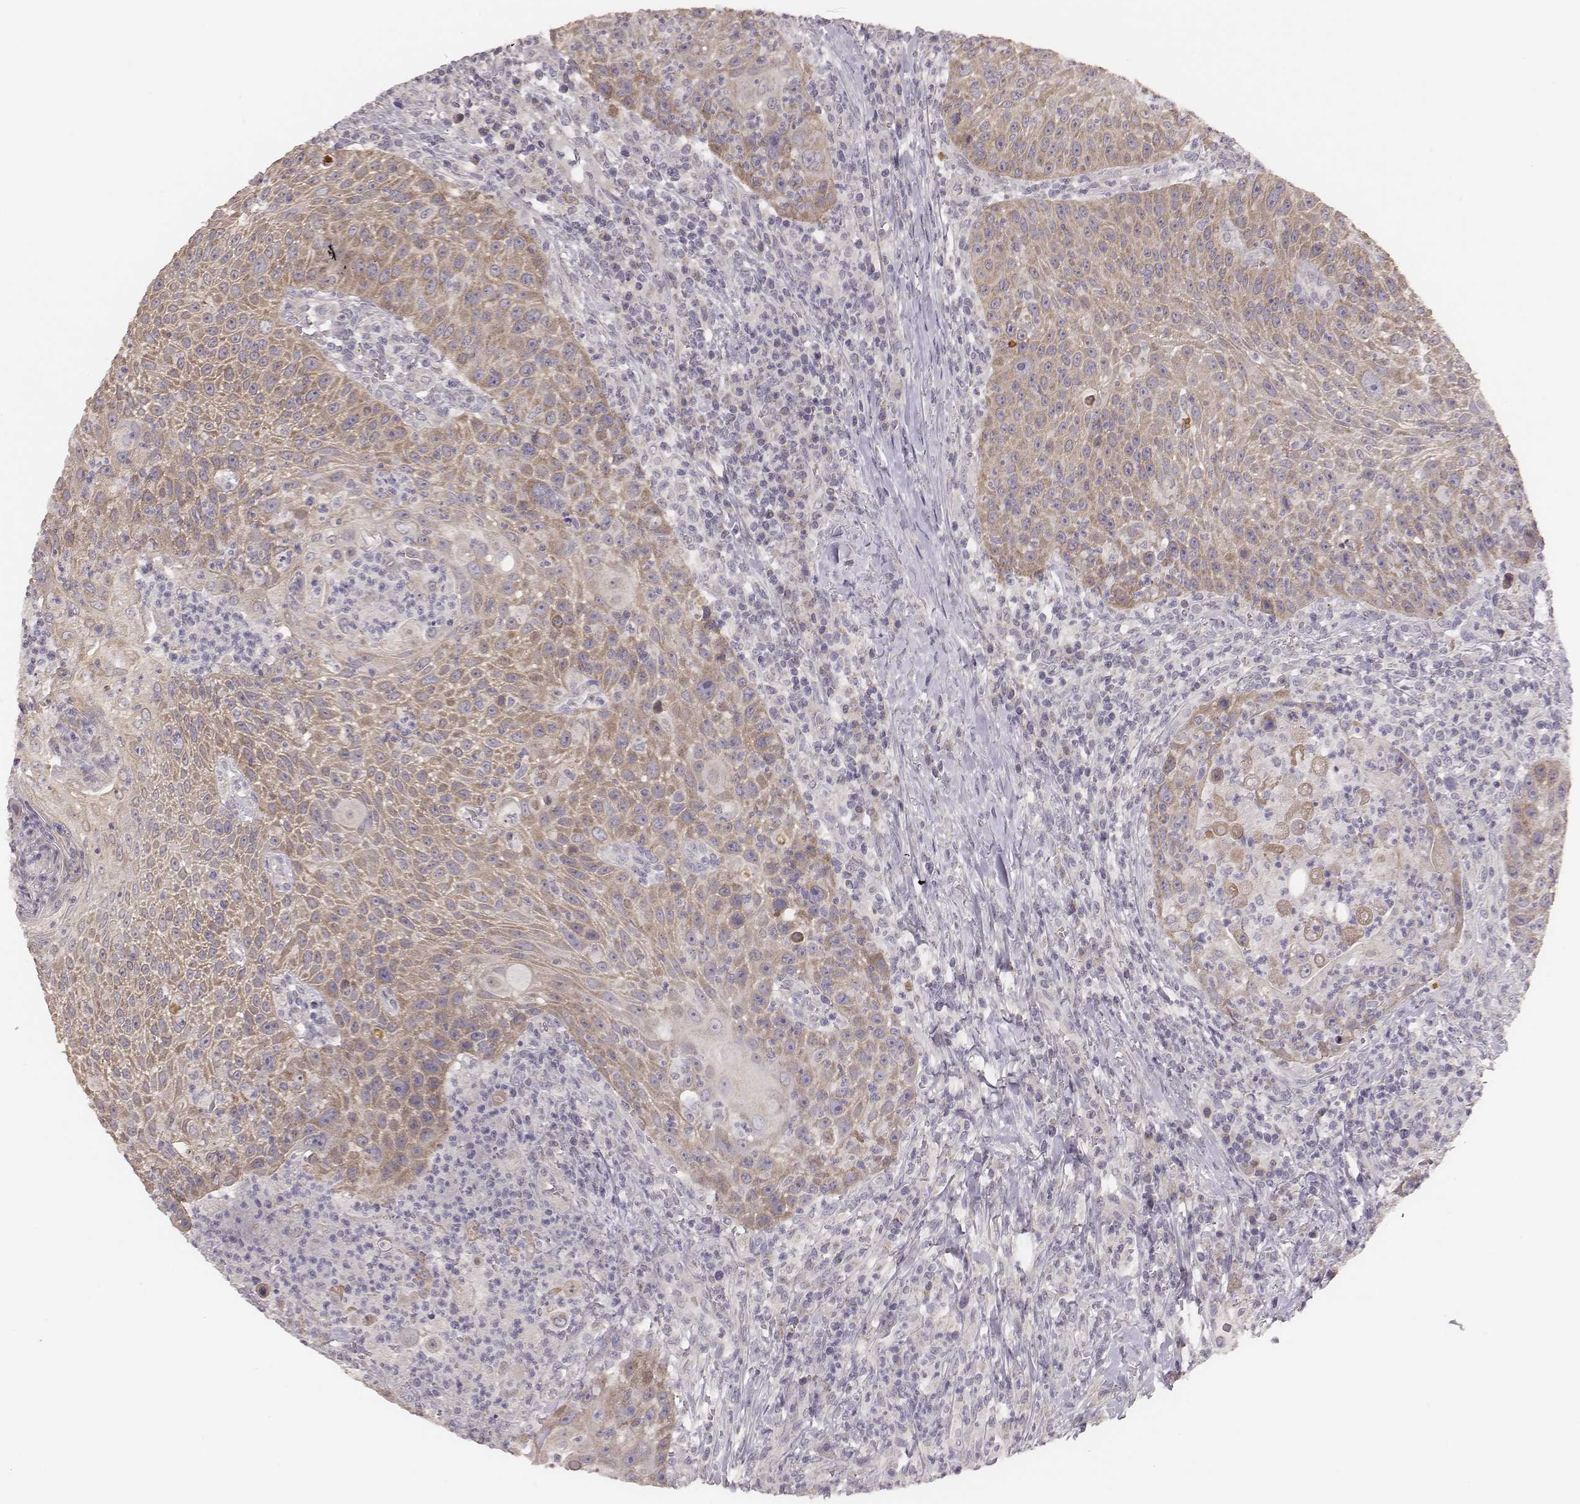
{"staining": {"intensity": "weak", "quantity": ">75%", "location": "cytoplasmic/membranous"}, "tissue": "head and neck cancer", "cell_type": "Tumor cells", "image_type": "cancer", "snomed": [{"axis": "morphology", "description": "Squamous cell carcinoma, NOS"}, {"axis": "topography", "description": "Head-Neck"}], "caption": "Human head and neck cancer (squamous cell carcinoma) stained with a brown dye demonstrates weak cytoplasmic/membranous positive expression in about >75% of tumor cells.", "gene": "HAVCR1", "patient": {"sex": "male", "age": 69}}